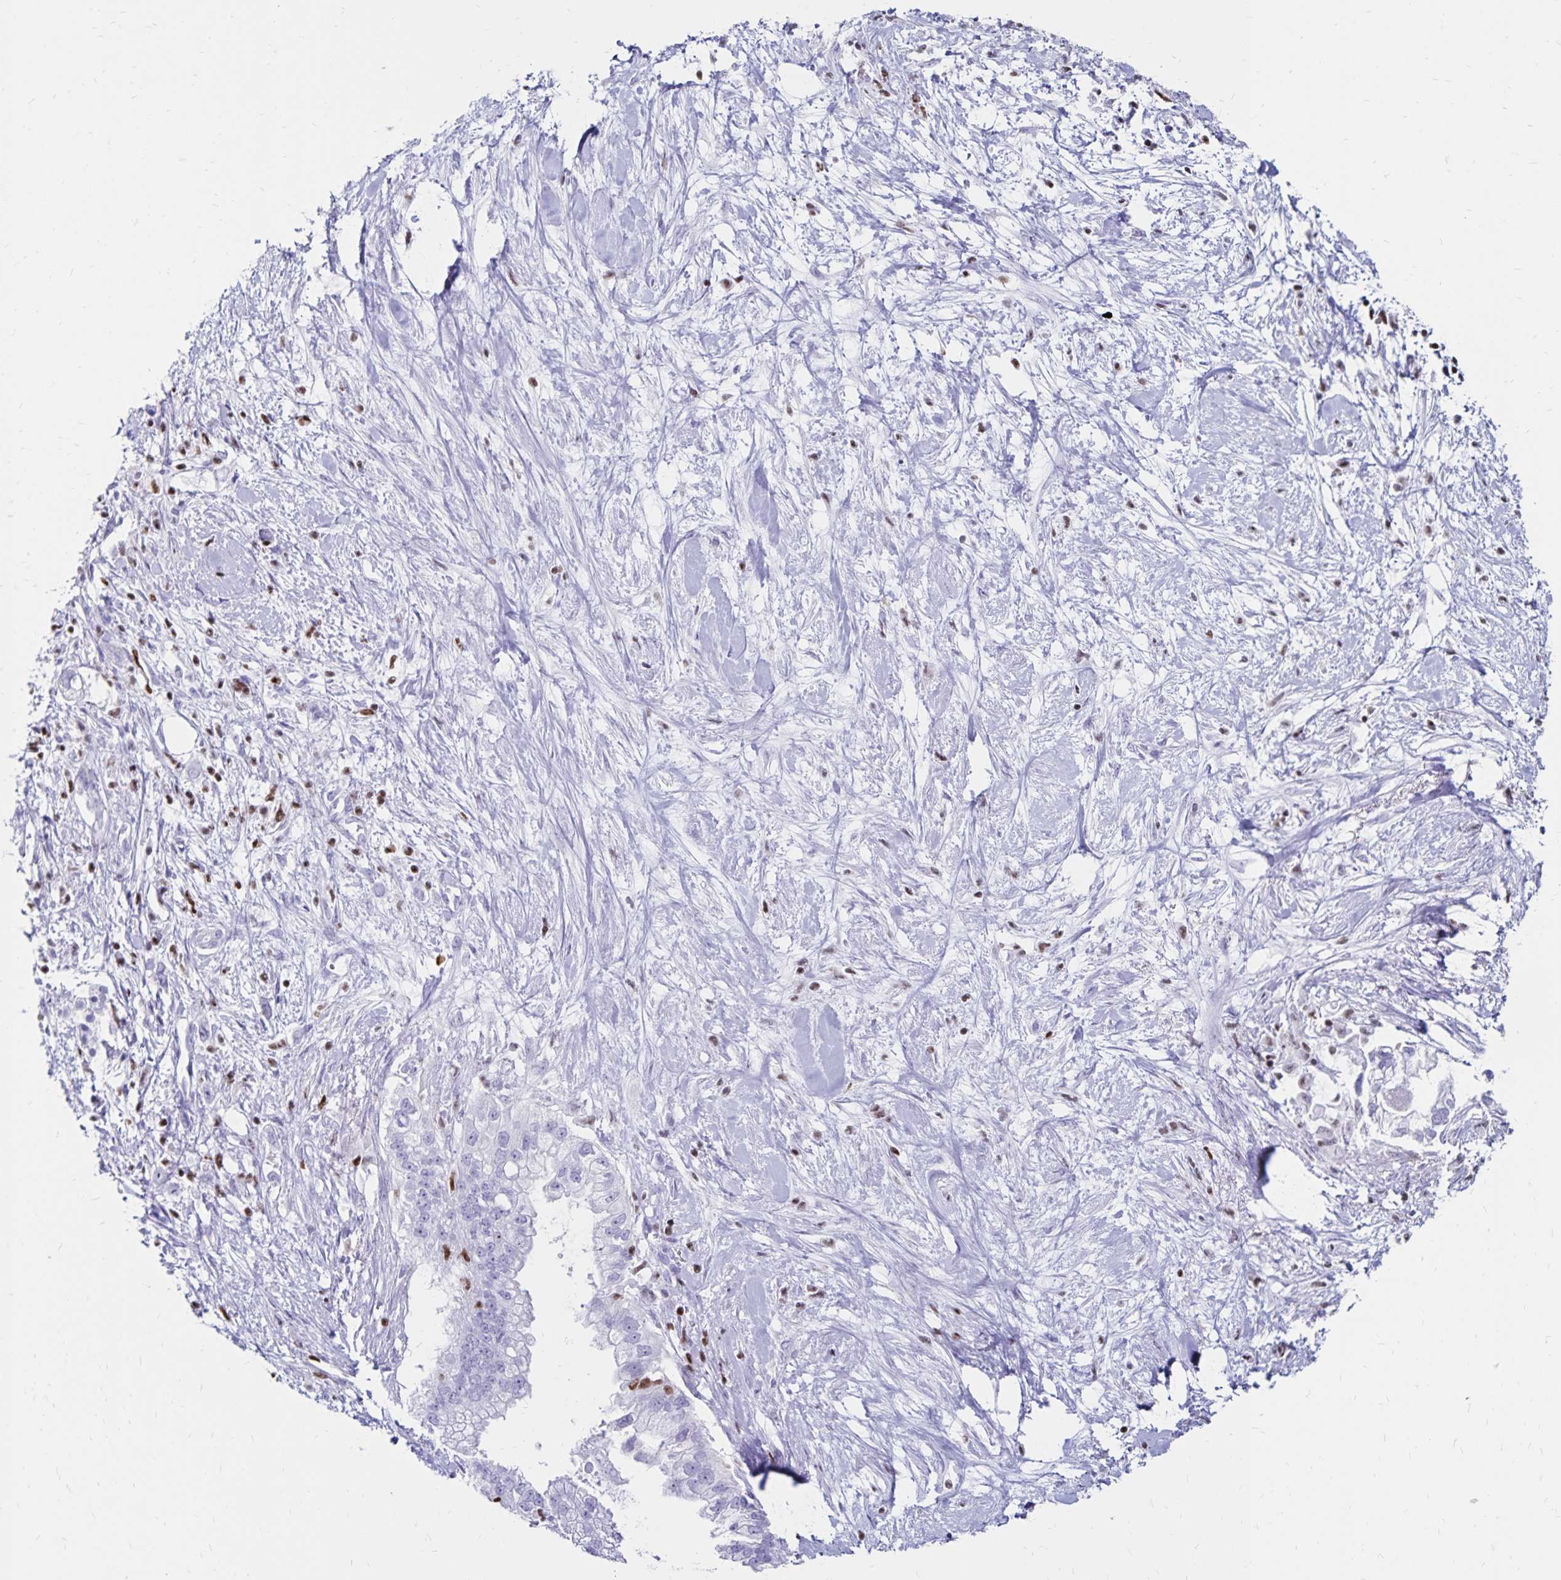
{"staining": {"intensity": "negative", "quantity": "none", "location": "none"}, "tissue": "pancreatic cancer", "cell_type": "Tumor cells", "image_type": "cancer", "snomed": [{"axis": "morphology", "description": "Adenocarcinoma, NOS"}, {"axis": "topography", "description": "Pancreas"}], "caption": "Tumor cells are negative for brown protein staining in pancreatic adenocarcinoma.", "gene": "IKZF1", "patient": {"sex": "male", "age": 70}}